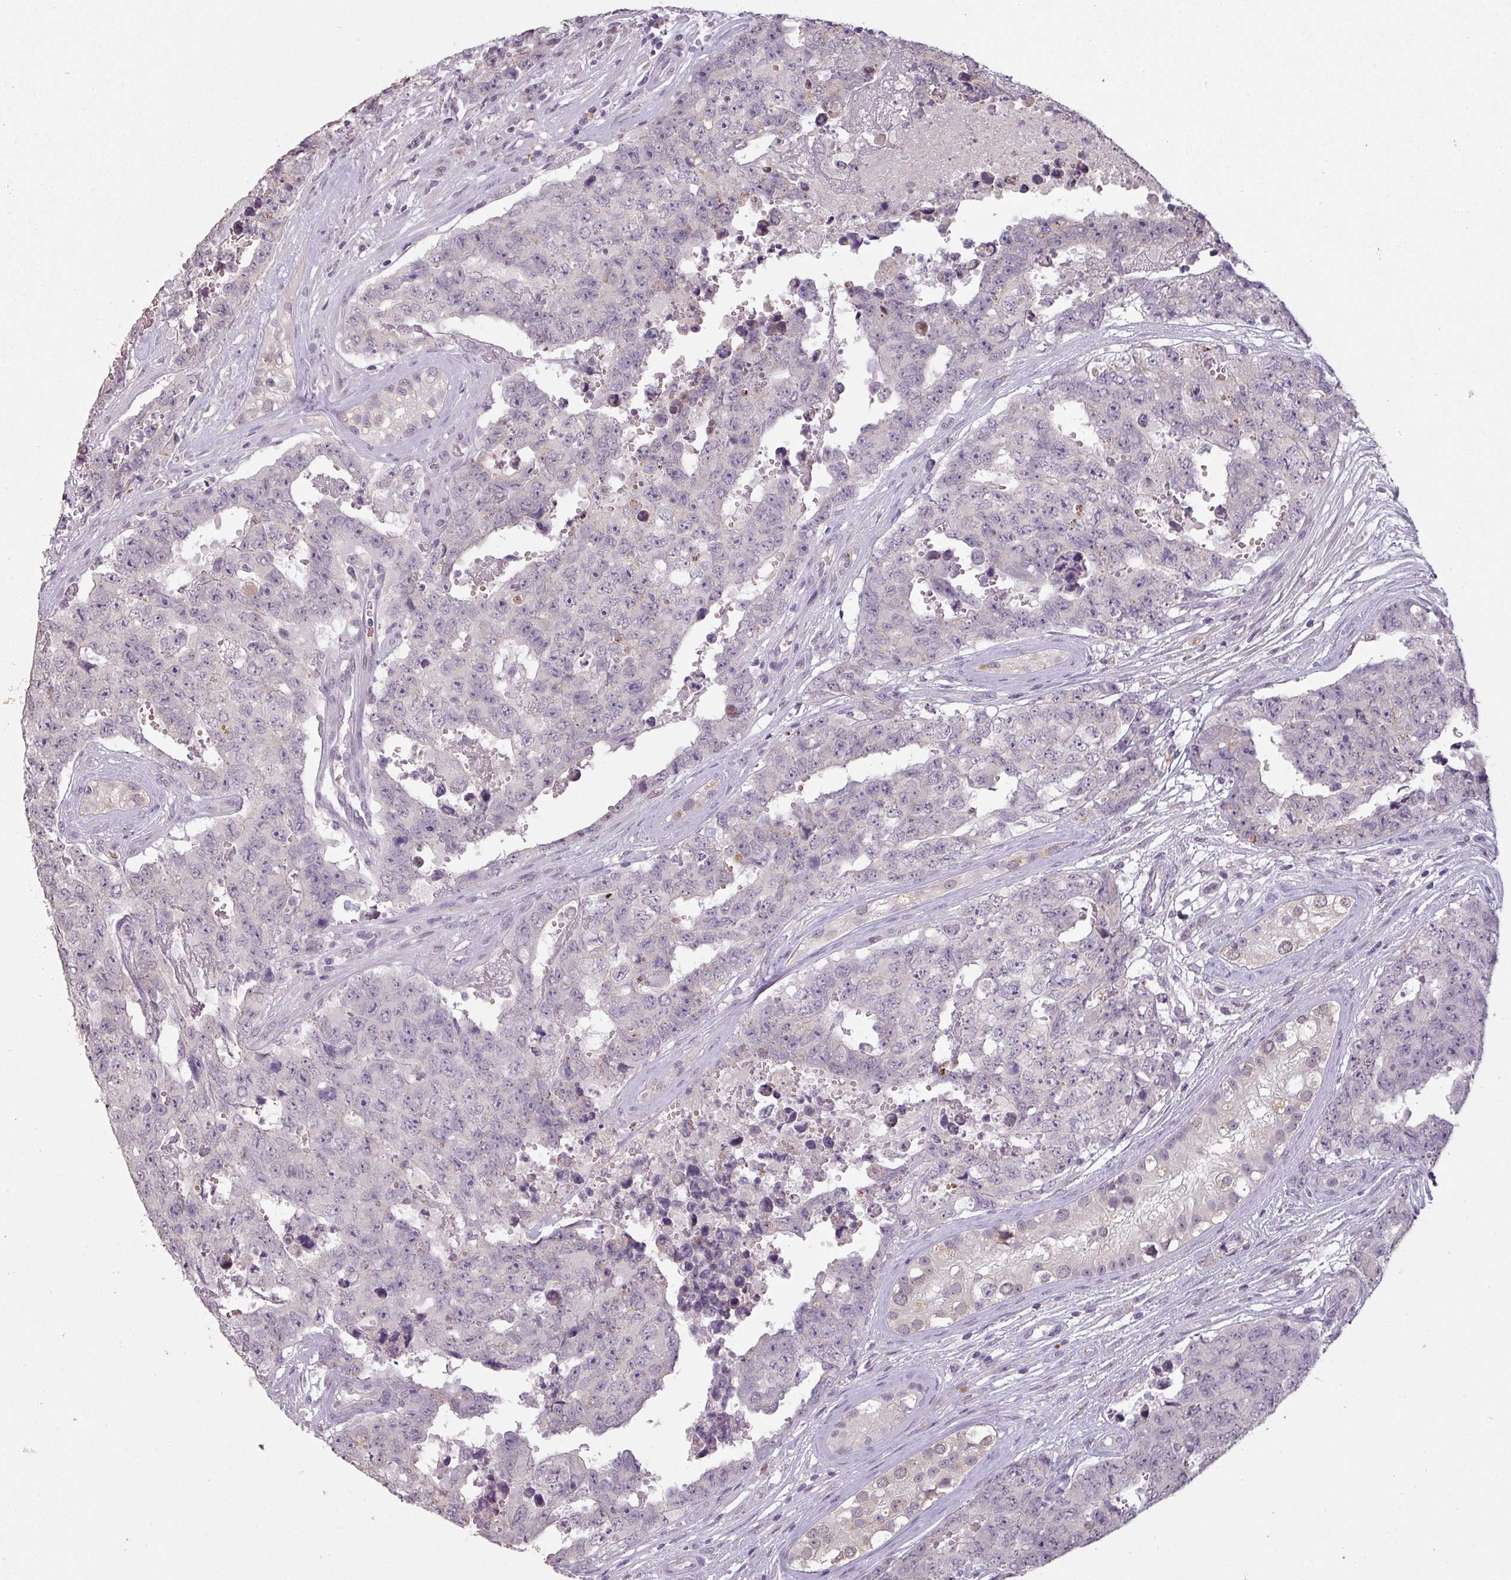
{"staining": {"intensity": "negative", "quantity": "none", "location": "none"}, "tissue": "testis cancer", "cell_type": "Tumor cells", "image_type": "cancer", "snomed": [{"axis": "morphology", "description": "Normal tissue, NOS"}, {"axis": "morphology", "description": "Carcinoma, Embryonal, NOS"}, {"axis": "topography", "description": "Testis"}, {"axis": "topography", "description": "Epididymis"}], "caption": "Immunohistochemistry (IHC) image of neoplastic tissue: human testis cancer stained with DAB shows no significant protein positivity in tumor cells.", "gene": "LYPLA1", "patient": {"sex": "male", "age": 25}}